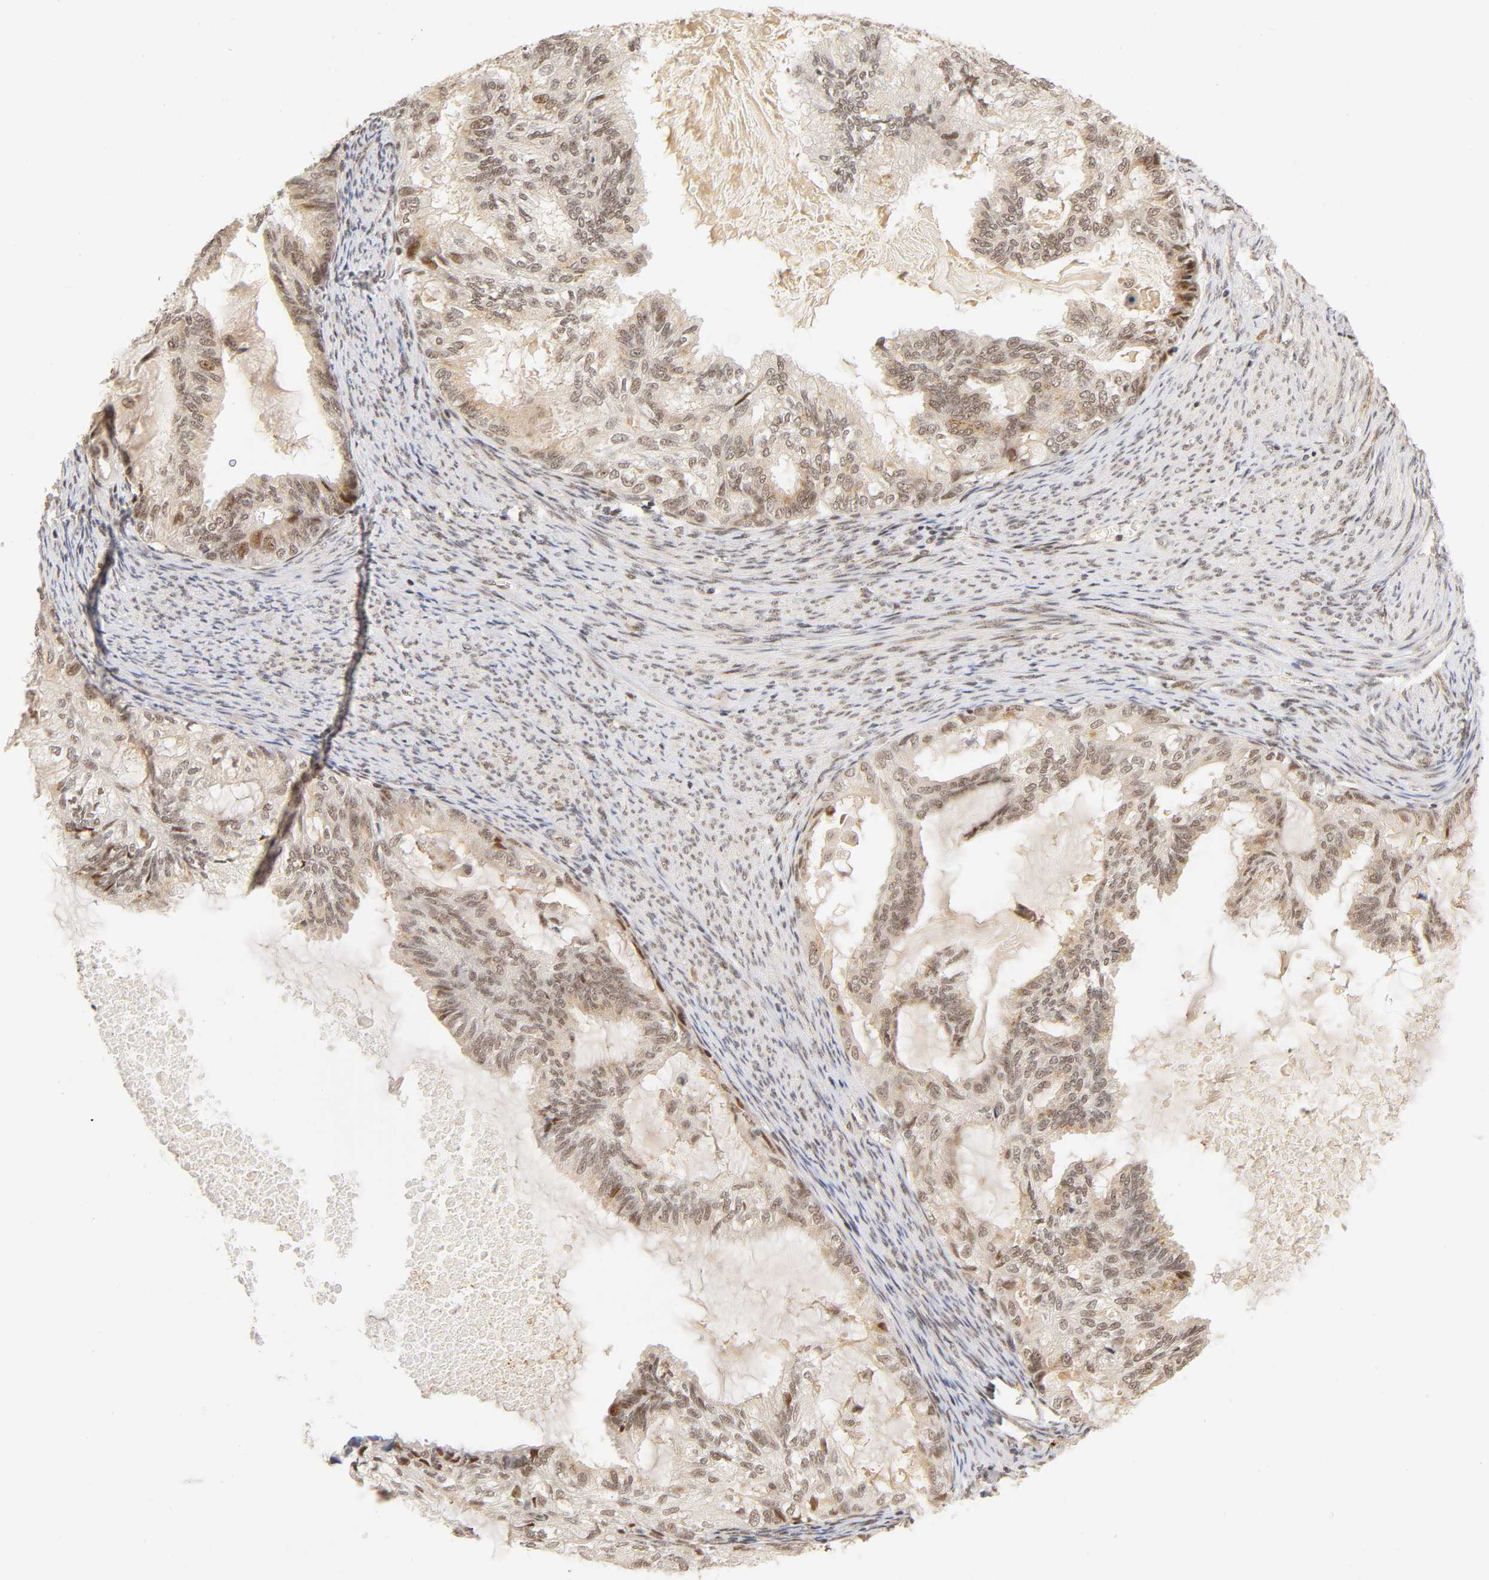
{"staining": {"intensity": "weak", "quantity": "25%-75%", "location": "cytoplasmic/membranous,nuclear"}, "tissue": "cervical cancer", "cell_type": "Tumor cells", "image_type": "cancer", "snomed": [{"axis": "morphology", "description": "Normal tissue, NOS"}, {"axis": "morphology", "description": "Adenocarcinoma, NOS"}, {"axis": "topography", "description": "Cervix"}, {"axis": "topography", "description": "Endometrium"}], "caption": "Immunohistochemical staining of human cervical adenocarcinoma exhibits low levels of weak cytoplasmic/membranous and nuclear protein positivity in about 25%-75% of tumor cells.", "gene": "TAF10", "patient": {"sex": "female", "age": 86}}